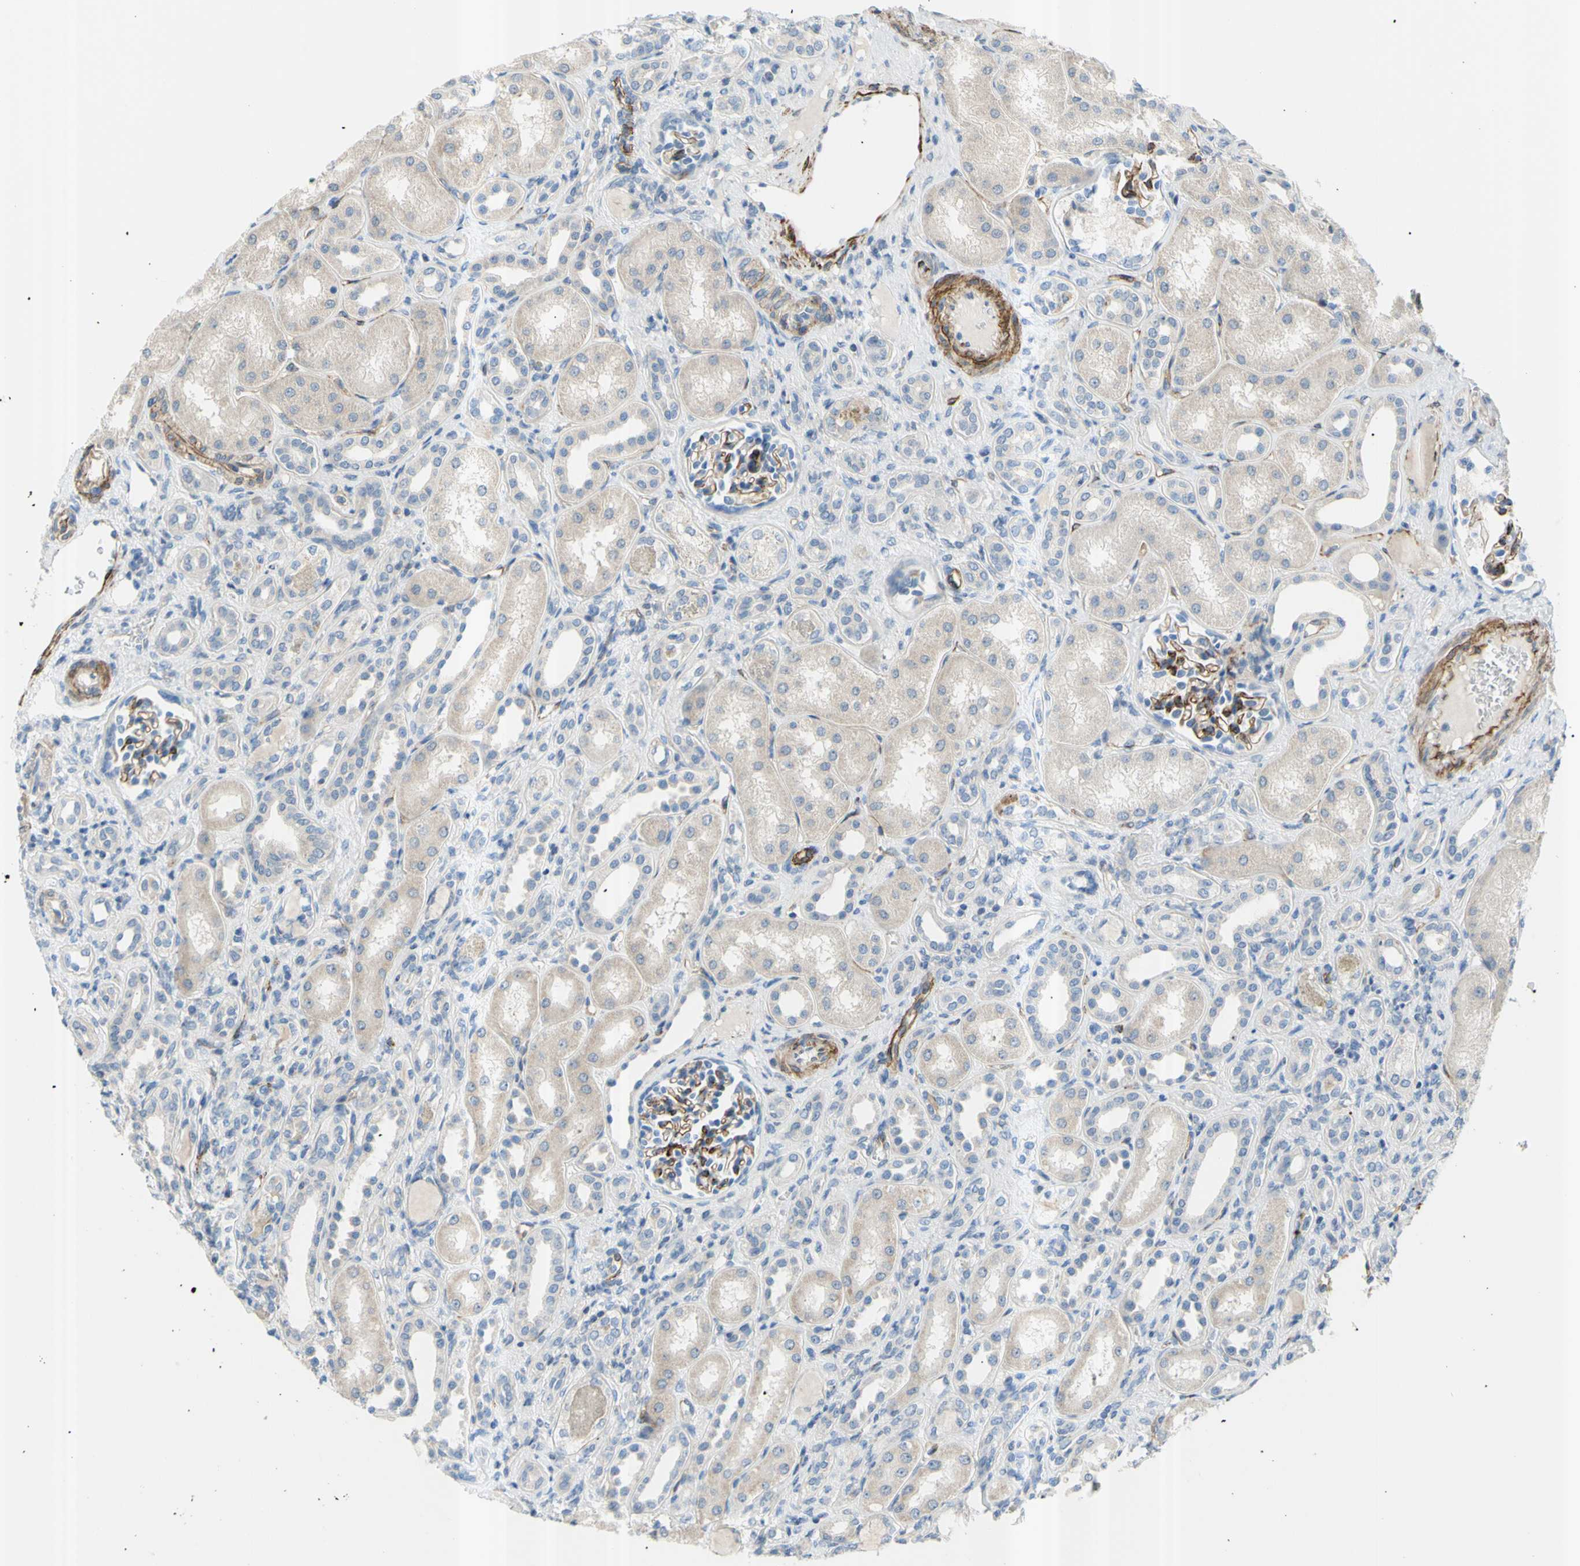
{"staining": {"intensity": "moderate", "quantity": ">75%", "location": "cytoplasmic/membranous"}, "tissue": "kidney", "cell_type": "Cells in glomeruli", "image_type": "normal", "snomed": [{"axis": "morphology", "description": "Normal tissue, NOS"}, {"axis": "topography", "description": "Kidney"}], "caption": "A high-resolution image shows immunohistochemistry staining of unremarkable kidney, which demonstrates moderate cytoplasmic/membranous positivity in about >75% of cells in glomeruli. Immunohistochemistry stains the protein of interest in brown and the nuclei are stained blue.", "gene": "PRRG2", "patient": {"sex": "male", "age": 7}}